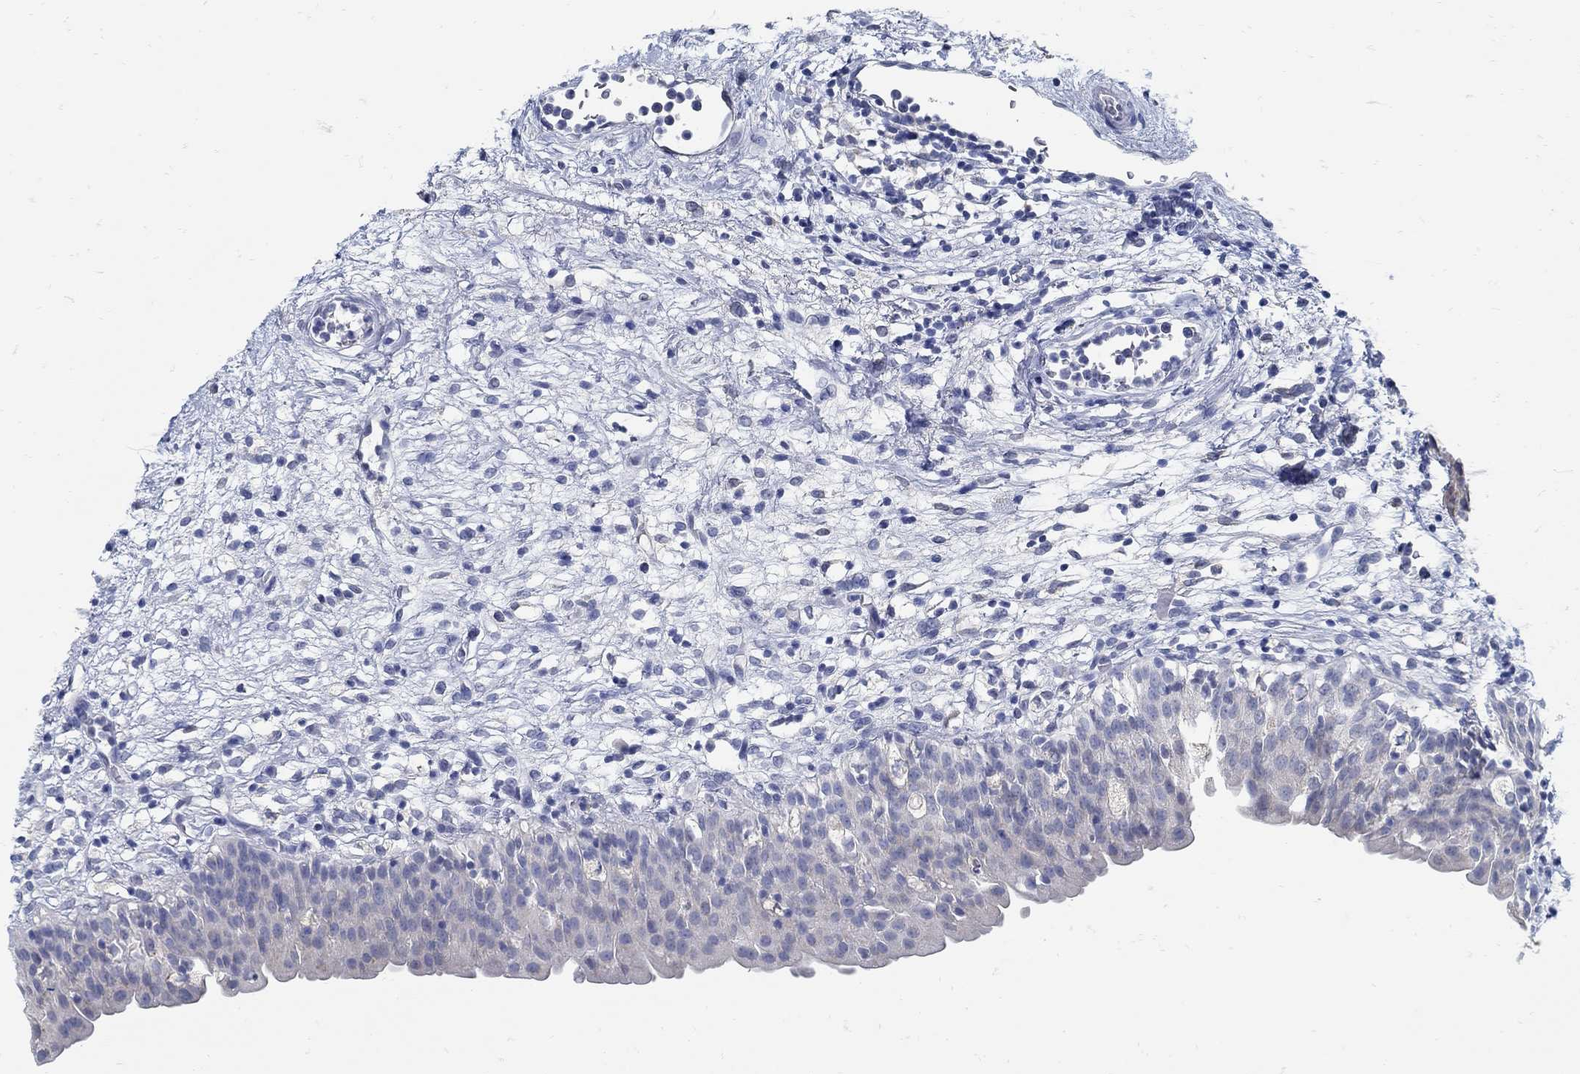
{"staining": {"intensity": "negative", "quantity": "none", "location": "none"}, "tissue": "urinary bladder", "cell_type": "Urothelial cells", "image_type": "normal", "snomed": [{"axis": "morphology", "description": "Normal tissue, NOS"}, {"axis": "topography", "description": "Urinary bladder"}], "caption": "Urothelial cells show no significant staining in normal urinary bladder. (Stains: DAB immunohistochemistry (IHC) with hematoxylin counter stain, Microscopy: brightfield microscopy at high magnification).", "gene": "ZFAND4", "patient": {"sex": "male", "age": 76}}